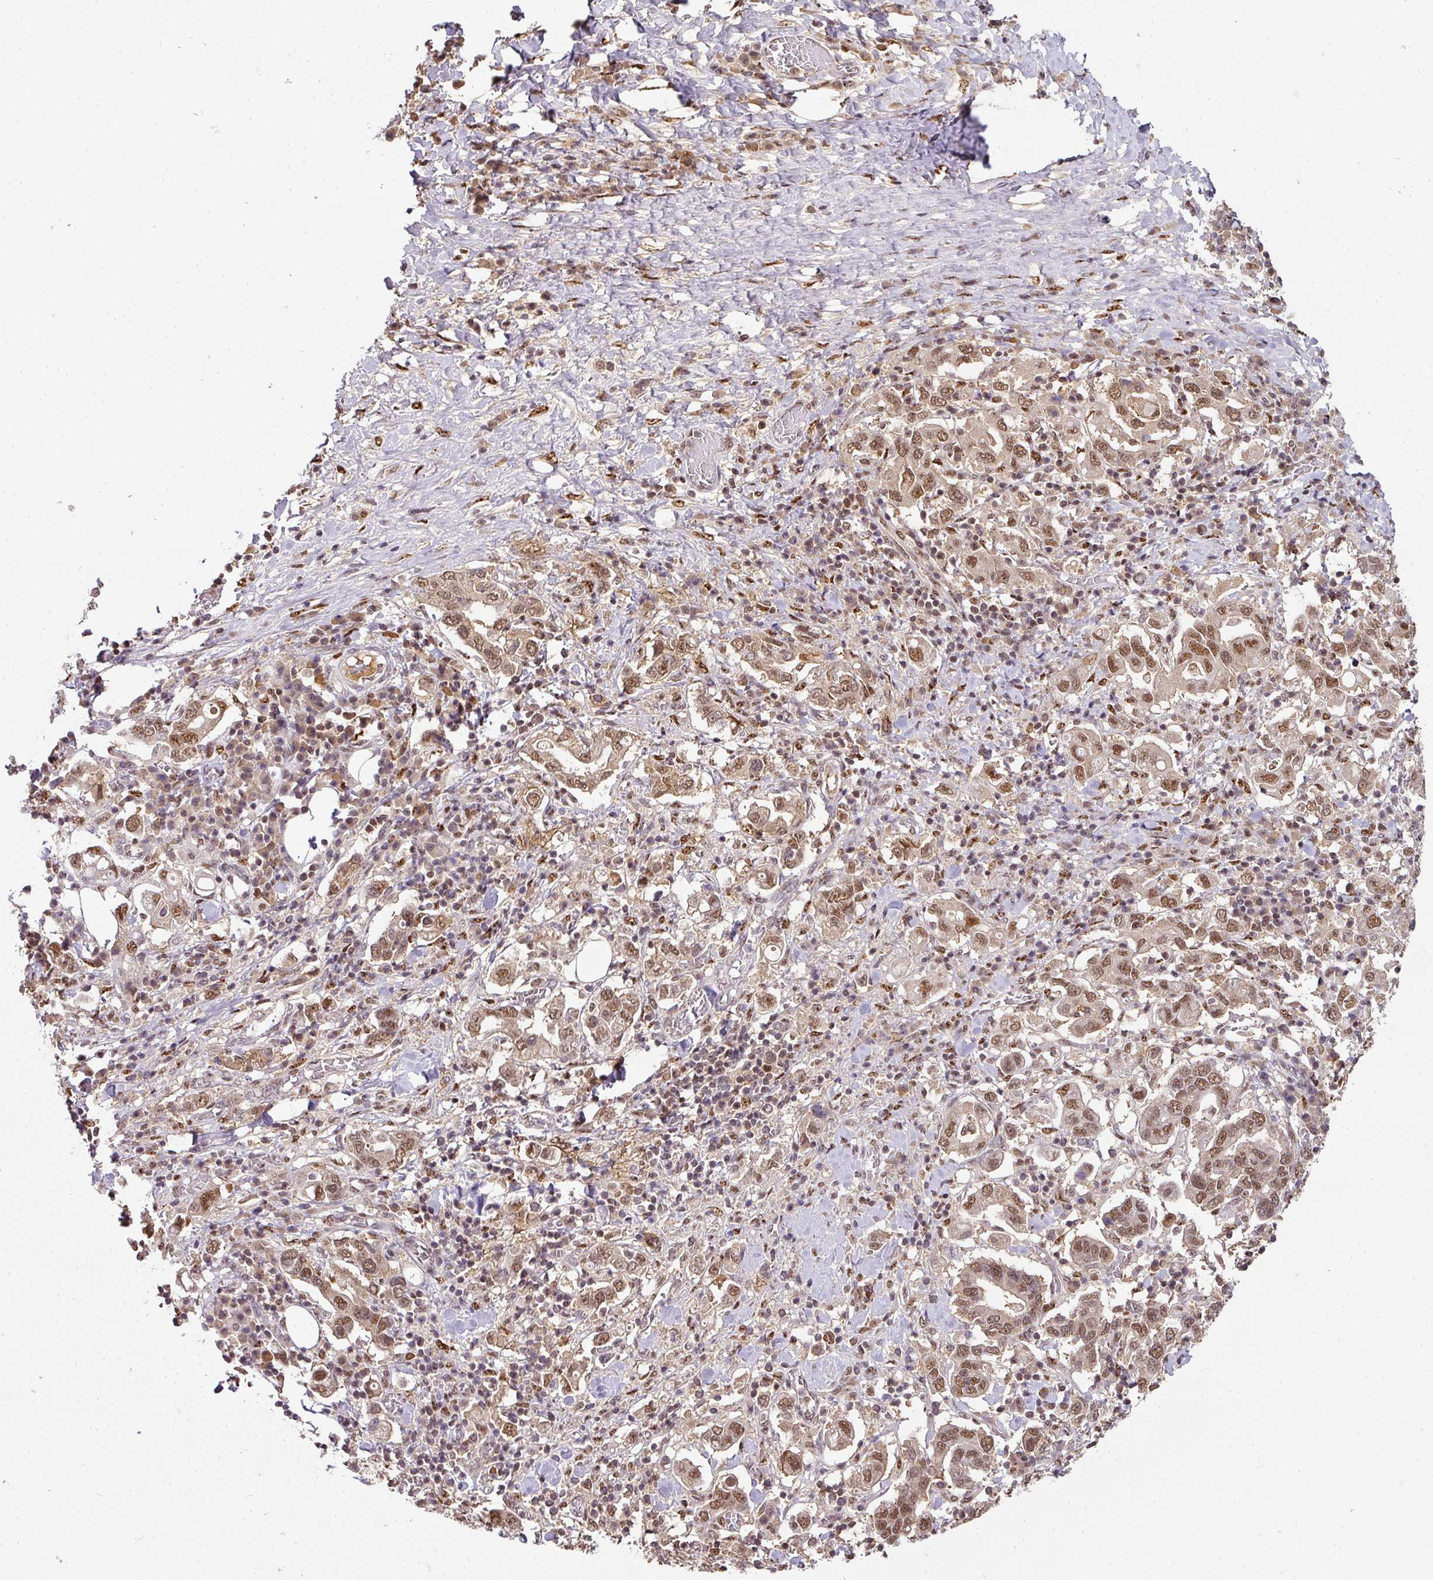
{"staining": {"intensity": "moderate", "quantity": ">75%", "location": "cytoplasmic/membranous,nuclear"}, "tissue": "stomach cancer", "cell_type": "Tumor cells", "image_type": "cancer", "snomed": [{"axis": "morphology", "description": "Adenocarcinoma, NOS"}, {"axis": "topography", "description": "Stomach, upper"}, {"axis": "topography", "description": "Stomach"}], "caption": "Stomach cancer tissue displays moderate cytoplasmic/membranous and nuclear positivity in approximately >75% of tumor cells, visualized by immunohistochemistry. The staining was performed using DAB to visualize the protein expression in brown, while the nuclei were stained in blue with hematoxylin (Magnification: 20x).", "gene": "RANBP9", "patient": {"sex": "male", "age": 62}}